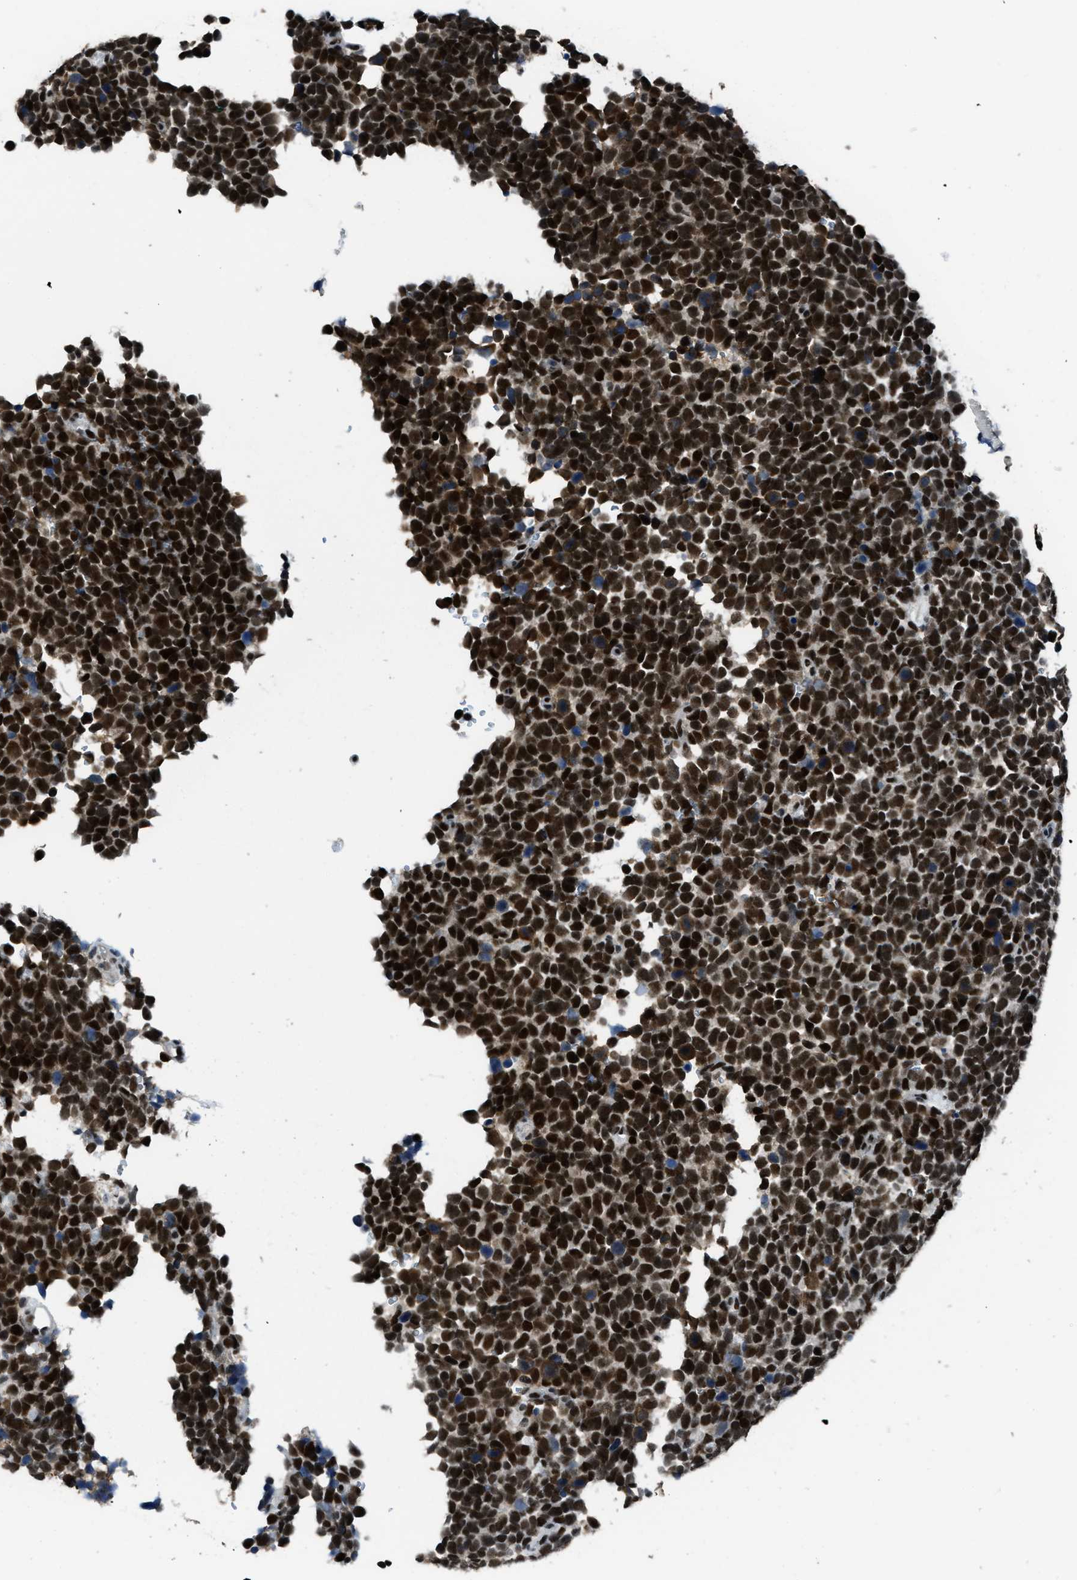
{"staining": {"intensity": "strong", "quantity": ">75%", "location": "nuclear"}, "tissue": "urothelial cancer", "cell_type": "Tumor cells", "image_type": "cancer", "snomed": [{"axis": "morphology", "description": "Urothelial carcinoma, High grade"}, {"axis": "topography", "description": "Urinary bladder"}], "caption": "IHC staining of urothelial cancer, which exhibits high levels of strong nuclear positivity in about >75% of tumor cells indicating strong nuclear protein expression. The staining was performed using DAB (brown) for protein detection and nuclei were counterstained in hematoxylin (blue).", "gene": "GATAD2B", "patient": {"sex": "female", "age": 82}}